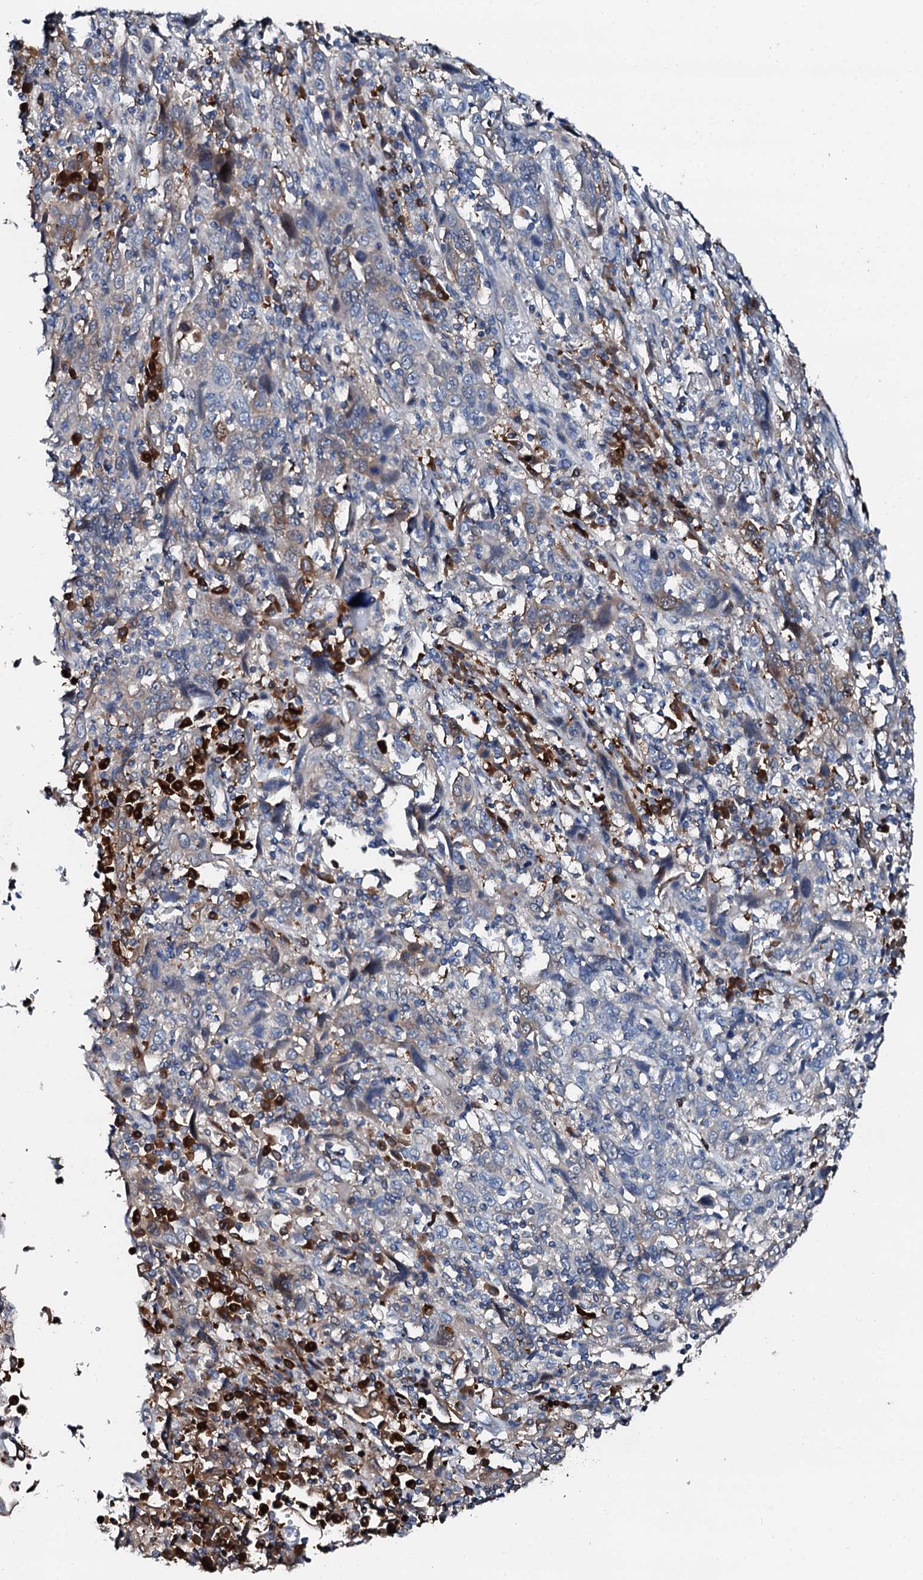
{"staining": {"intensity": "moderate", "quantity": "<25%", "location": "cytoplasmic/membranous"}, "tissue": "cervical cancer", "cell_type": "Tumor cells", "image_type": "cancer", "snomed": [{"axis": "morphology", "description": "Squamous cell carcinoma, NOS"}, {"axis": "topography", "description": "Cervix"}], "caption": "DAB (3,3'-diaminobenzidine) immunohistochemical staining of human squamous cell carcinoma (cervical) shows moderate cytoplasmic/membranous protein expression in about <25% of tumor cells. The staining was performed using DAB to visualize the protein expression in brown, while the nuclei were stained in blue with hematoxylin (Magnification: 20x).", "gene": "GFOD2", "patient": {"sex": "female", "age": 46}}